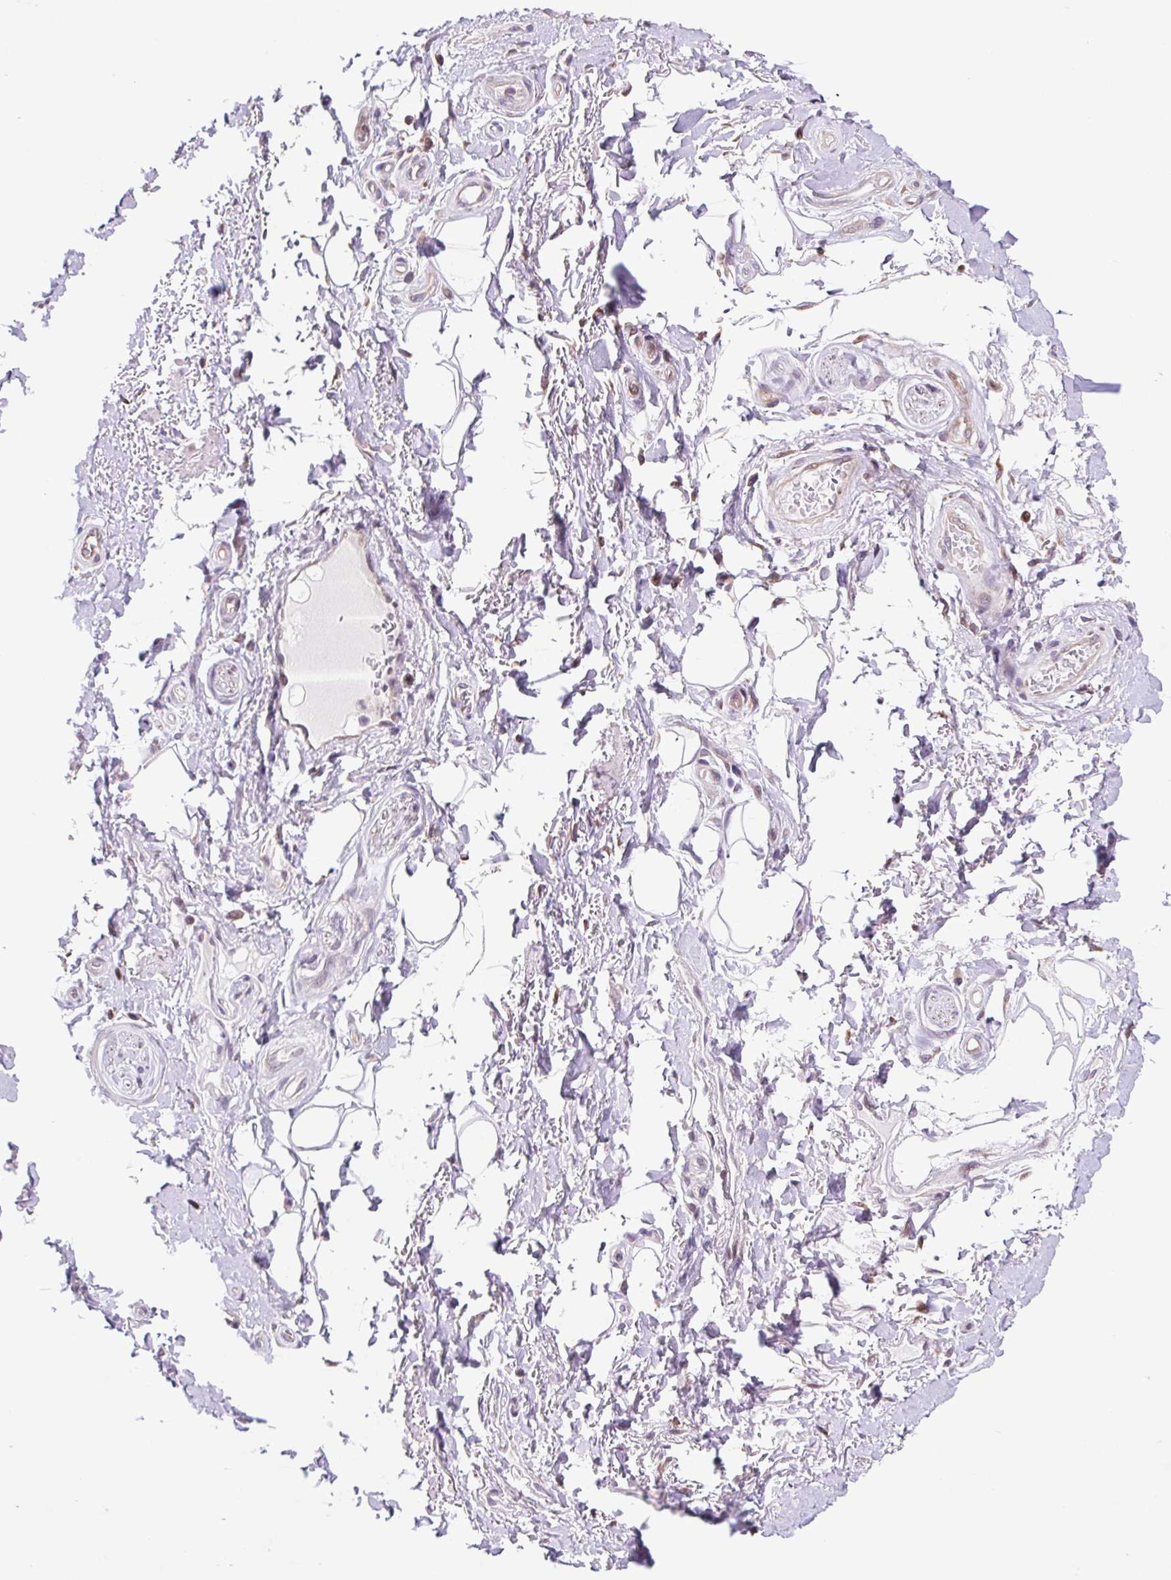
{"staining": {"intensity": "negative", "quantity": "none", "location": "none"}, "tissue": "adipose tissue", "cell_type": "Adipocytes", "image_type": "normal", "snomed": [{"axis": "morphology", "description": "Normal tissue, NOS"}, {"axis": "topography", "description": "Peripheral nerve tissue"}], "caption": "This histopathology image is of normal adipose tissue stained with IHC to label a protein in brown with the nuclei are counter-stained blue. There is no expression in adipocytes. The staining was performed using DAB (3,3'-diaminobenzidine) to visualize the protein expression in brown, while the nuclei were stained in blue with hematoxylin (Magnification: 20x).", "gene": "HFE", "patient": {"sex": "male", "age": 51}}